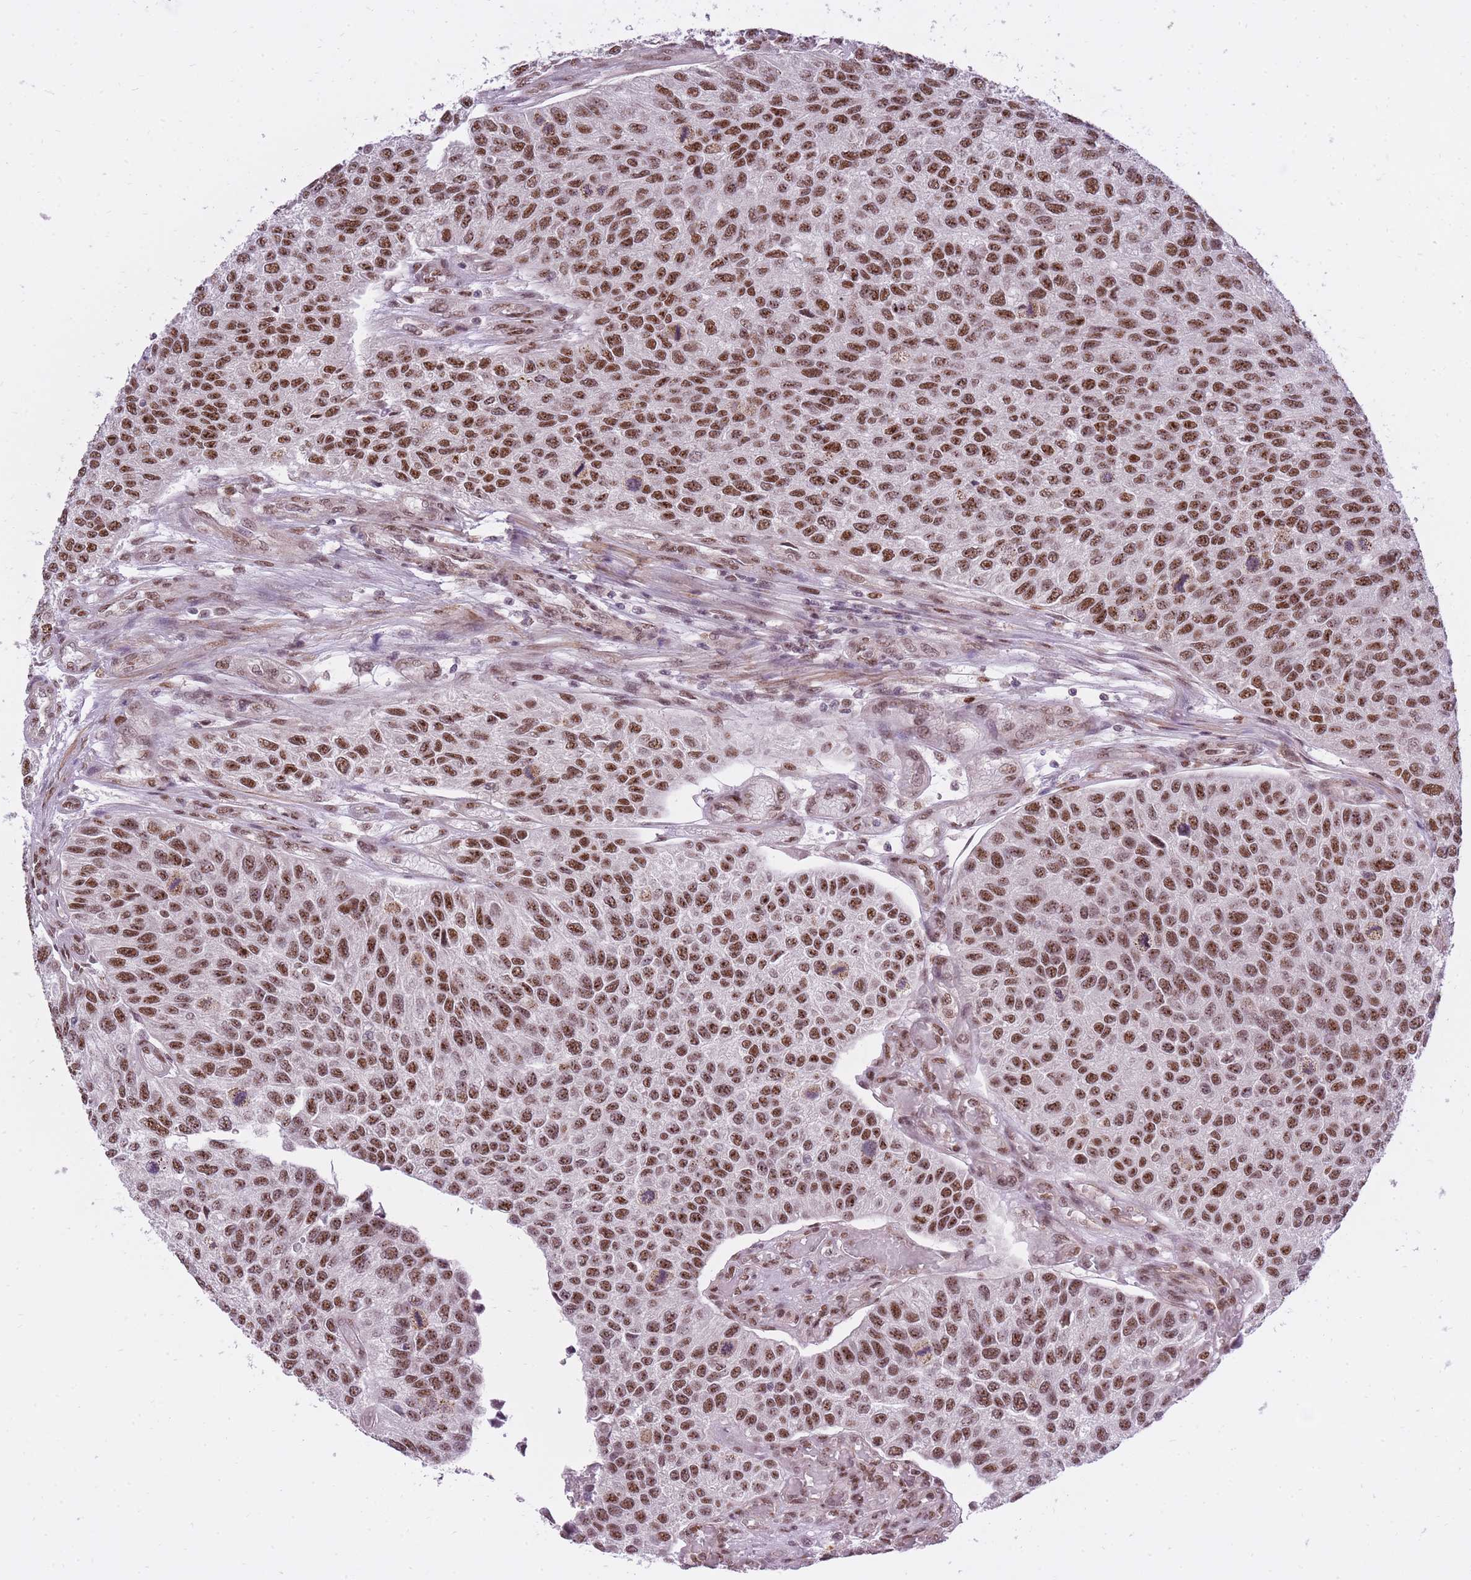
{"staining": {"intensity": "strong", "quantity": ">75%", "location": "nuclear"}, "tissue": "urothelial cancer", "cell_type": "Tumor cells", "image_type": "cancer", "snomed": [{"axis": "morphology", "description": "Urothelial carcinoma, NOS"}, {"axis": "topography", "description": "Urinary bladder"}], "caption": "Immunohistochemistry (IHC) of transitional cell carcinoma shows high levels of strong nuclear positivity in approximately >75% of tumor cells. The protein of interest is shown in brown color, while the nuclei are stained blue.", "gene": "TIGD1", "patient": {"sex": "male", "age": 55}}